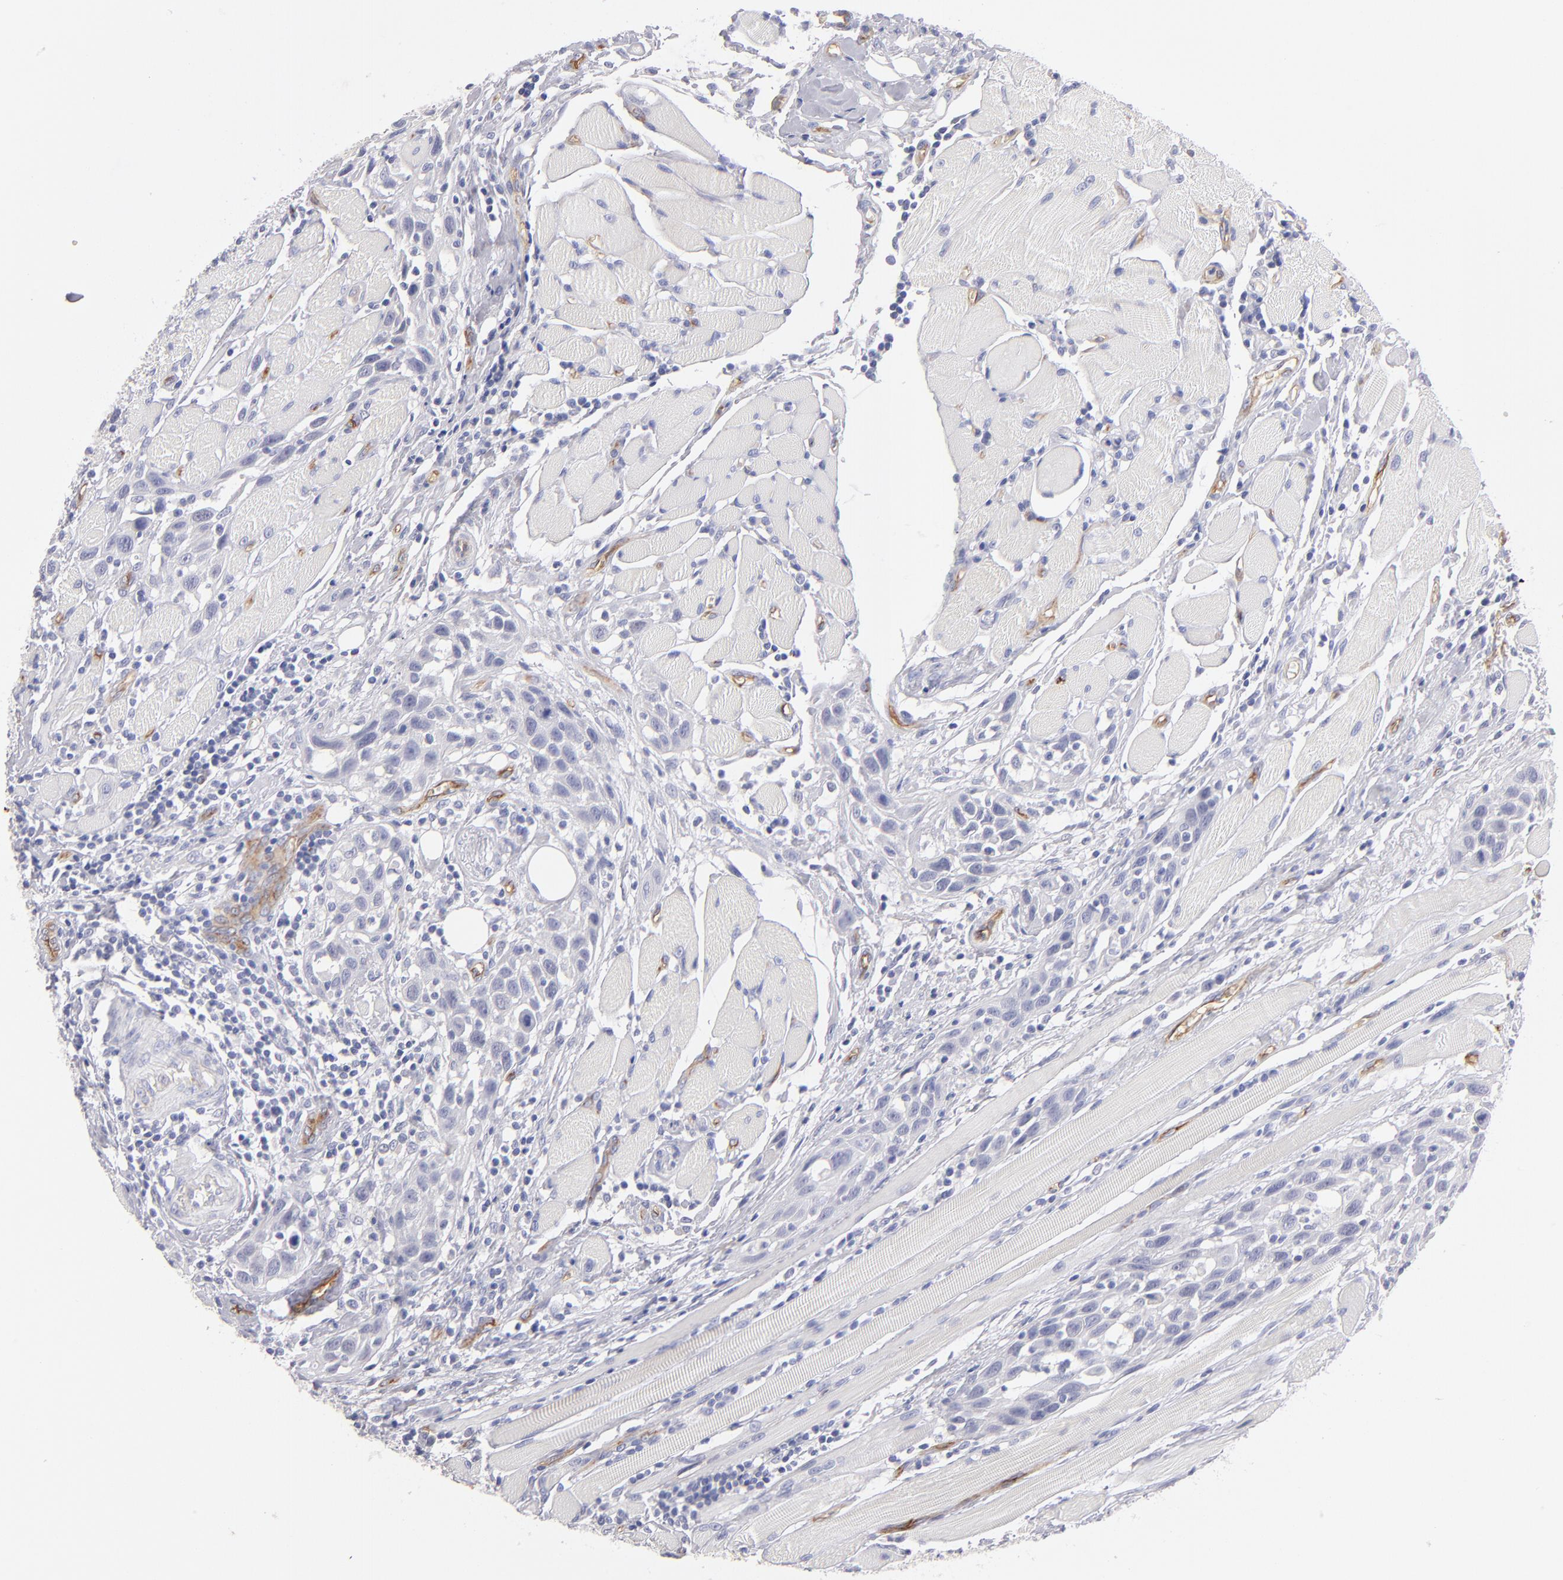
{"staining": {"intensity": "negative", "quantity": "none", "location": "none"}, "tissue": "head and neck cancer", "cell_type": "Tumor cells", "image_type": "cancer", "snomed": [{"axis": "morphology", "description": "Squamous cell carcinoma, NOS"}, {"axis": "topography", "description": "Oral tissue"}, {"axis": "topography", "description": "Head-Neck"}], "caption": "Immunohistochemical staining of squamous cell carcinoma (head and neck) reveals no significant expression in tumor cells.", "gene": "PLVAP", "patient": {"sex": "female", "age": 50}}